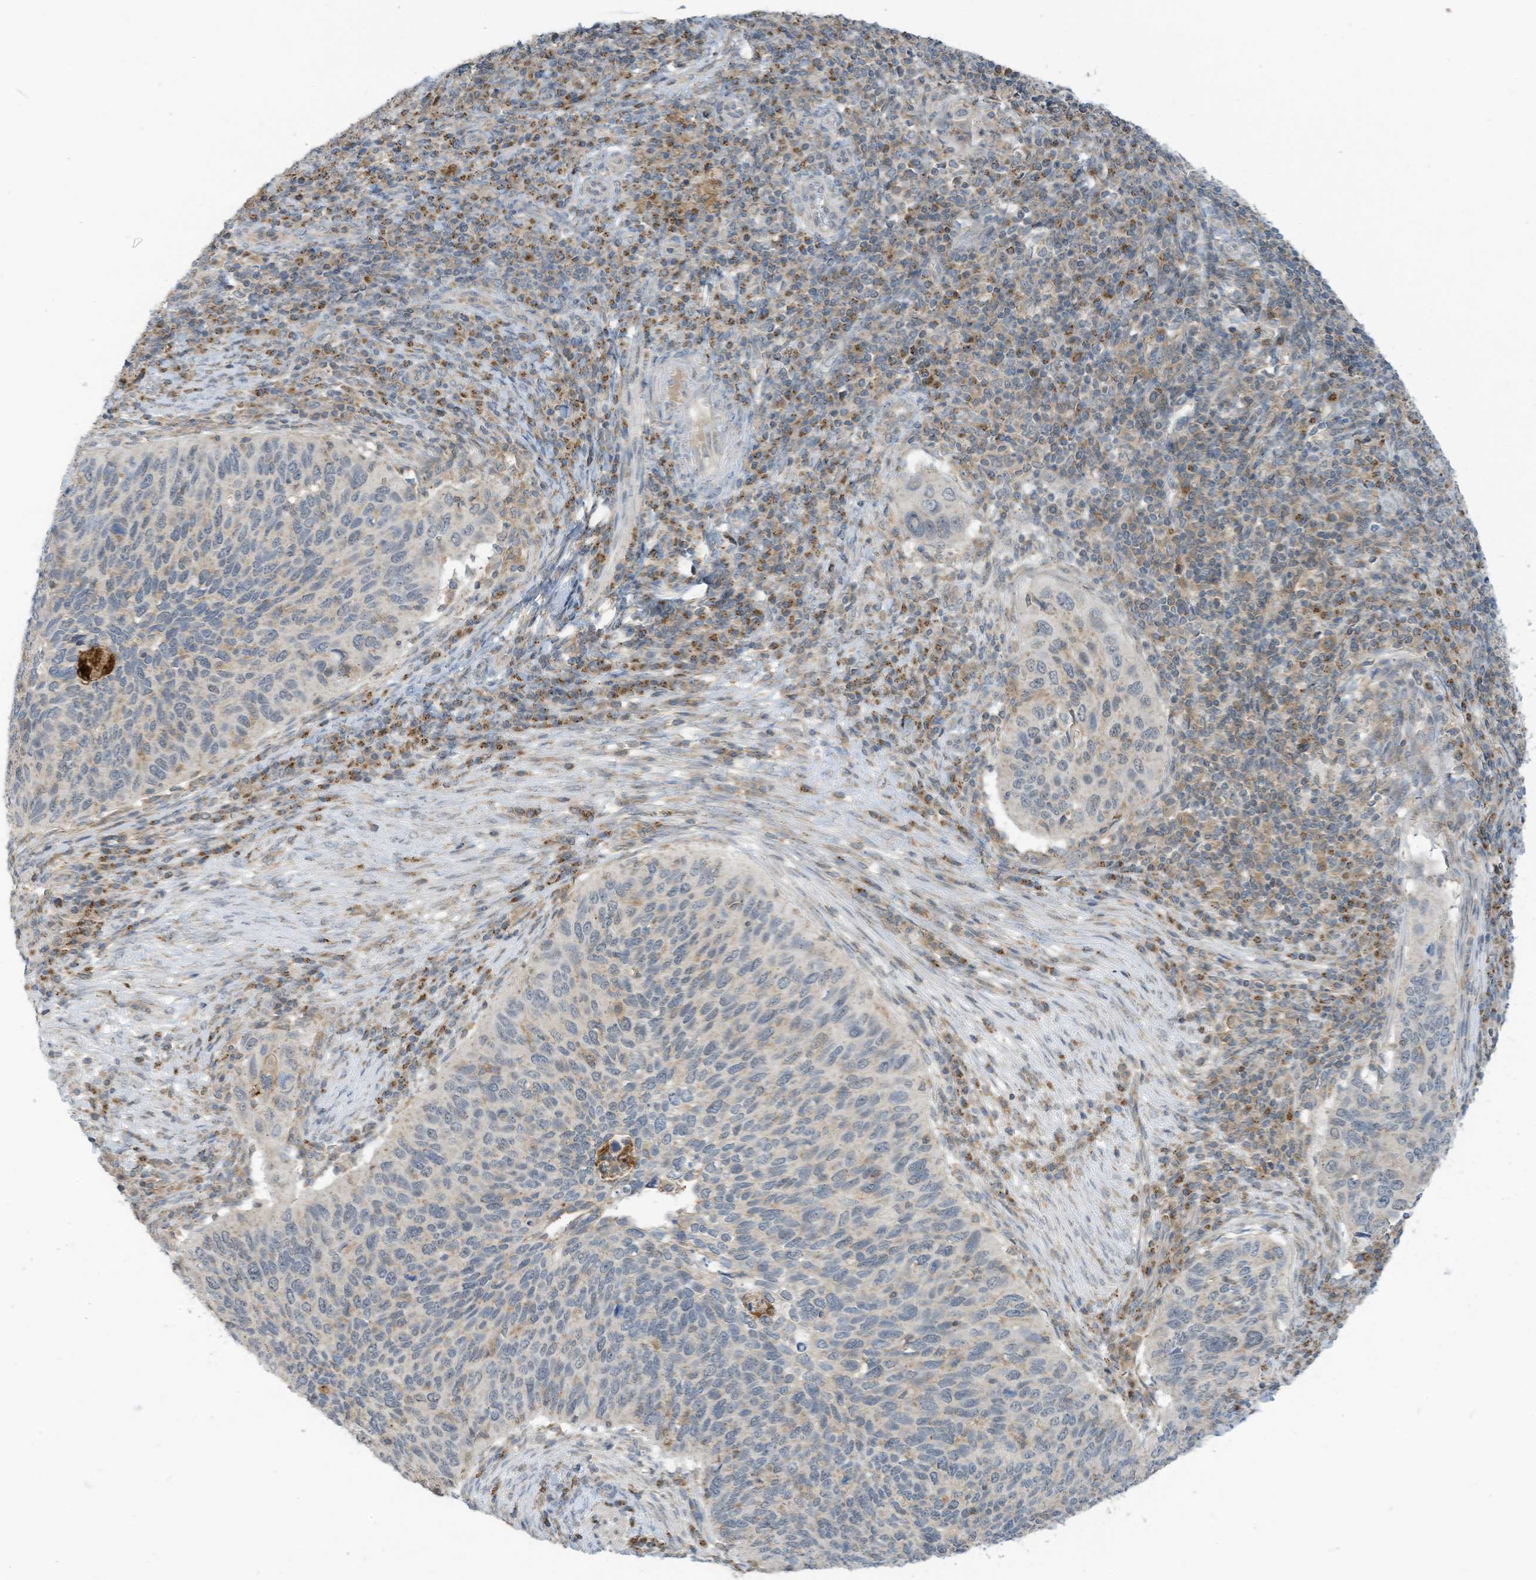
{"staining": {"intensity": "negative", "quantity": "none", "location": "none"}, "tissue": "cervical cancer", "cell_type": "Tumor cells", "image_type": "cancer", "snomed": [{"axis": "morphology", "description": "Squamous cell carcinoma, NOS"}, {"axis": "topography", "description": "Cervix"}], "caption": "Immunohistochemistry photomicrograph of neoplastic tissue: squamous cell carcinoma (cervical) stained with DAB reveals no significant protein positivity in tumor cells.", "gene": "PARVG", "patient": {"sex": "female", "age": 38}}